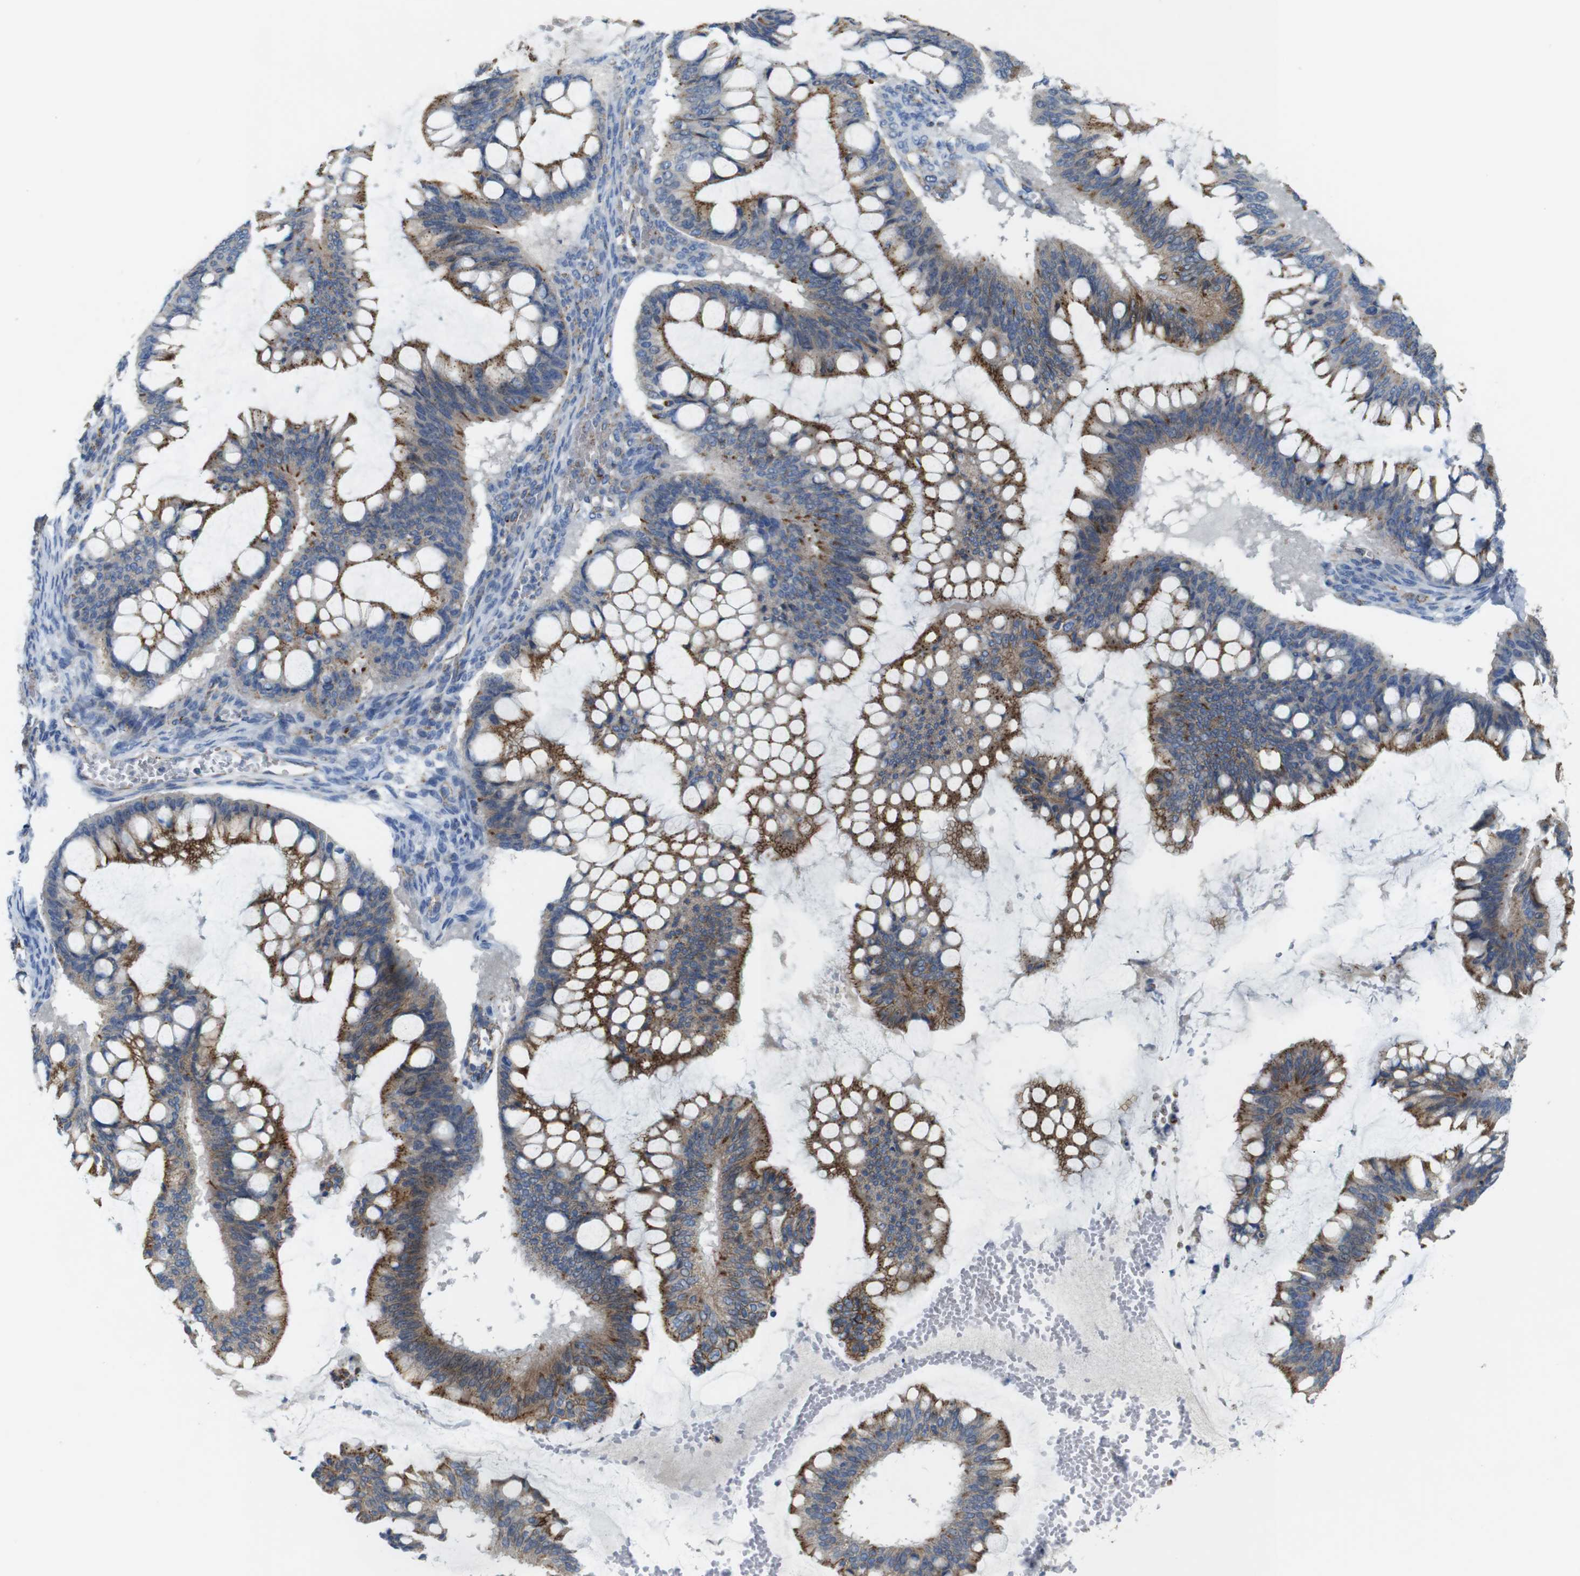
{"staining": {"intensity": "moderate", "quantity": ">75%", "location": "cytoplasmic/membranous"}, "tissue": "ovarian cancer", "cell_type": "Tumor cells", "image_type": "cancer", "snomed": [{"axis": "morphology", "description": "Cystadenocarcinoma, mucinous, NOS"}, {"axis": "topography", "description": "Ovary"}], "caption": "IHC of human ovarian cancer (mucinous cystadenocarcinoma) displays medium levels of moderate cytoplasmic/membranous staining in approximately >75% of tumor cells. The staining is performed using DAB brown chromogen to label protein expression. The nuclei are counter-stained blue using hematoxylin.", "gene": "NHLRC3", "patient": {"sex": "female", "age": 73}}